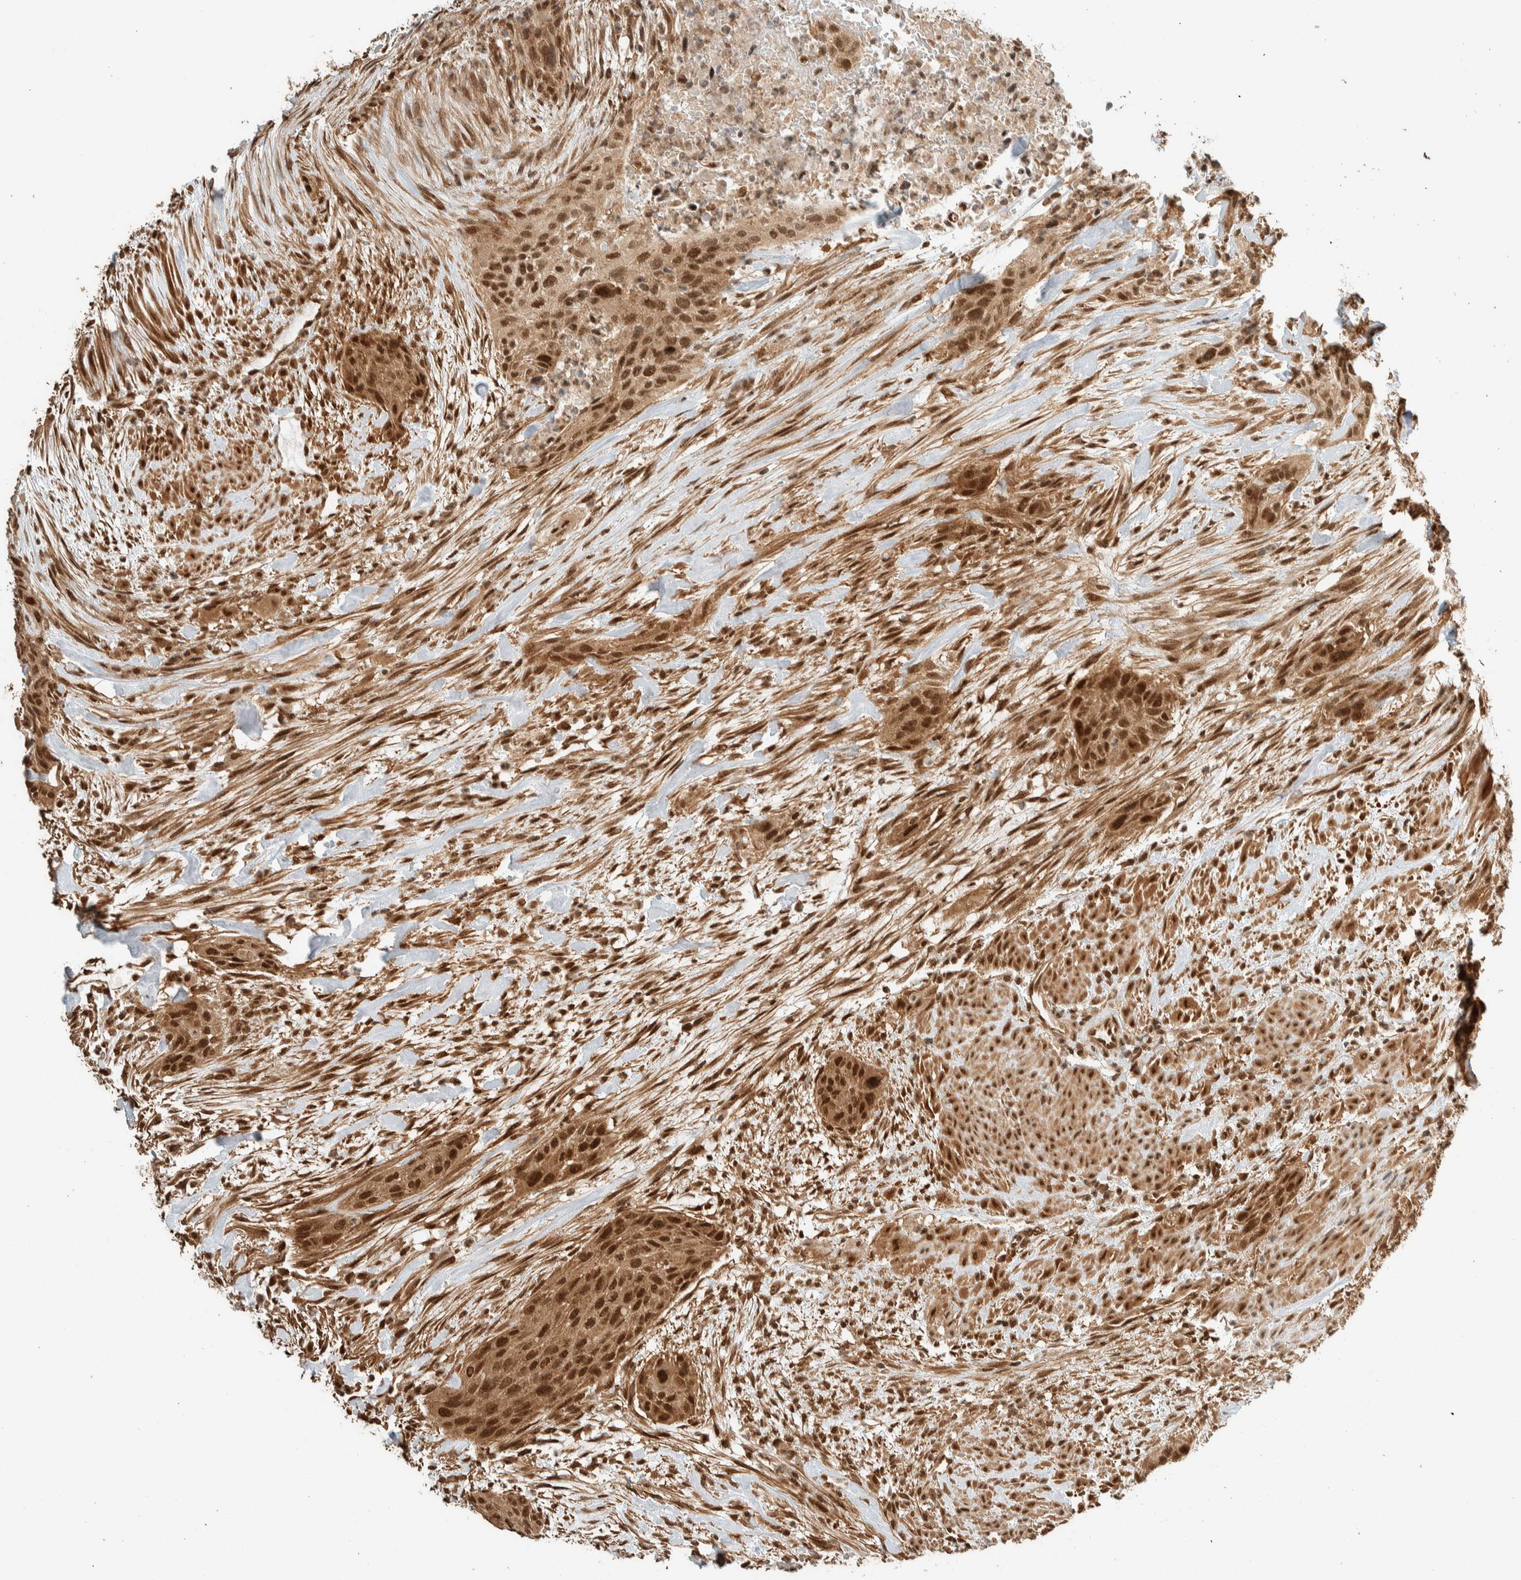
{"staining": {"intensity": "strong", "quantity": ">75%", "location": "cytoplasmic/membranous,nuclear"}, "tissue": "urothelial cancer", "cell_type": "Tumor cells", "image_type": "cancer", "snomed": [{"axis": "morphology", "description": "Urothelial carcinoma, High grade"}, {"axis": "topography", "description": "Urinary bladder"}], "caption": "High-magnification brightfield microscopy of high-grade urothelial carcinoma stained with DAB (brown) and counterstained with hematoxylin (blue). tumor cells exhibit strong cytoplasmic/membranous and nuclear expression is identified in approximately>75% of cells. The staining was performed using DAB (3,3'-diaminobenzidine), with brown indicating positive protein expression. Nuclei are stained blue with hematoxylin.", "gene": "ZBTB2", "patient": {"sex": "male", "age": 35}}